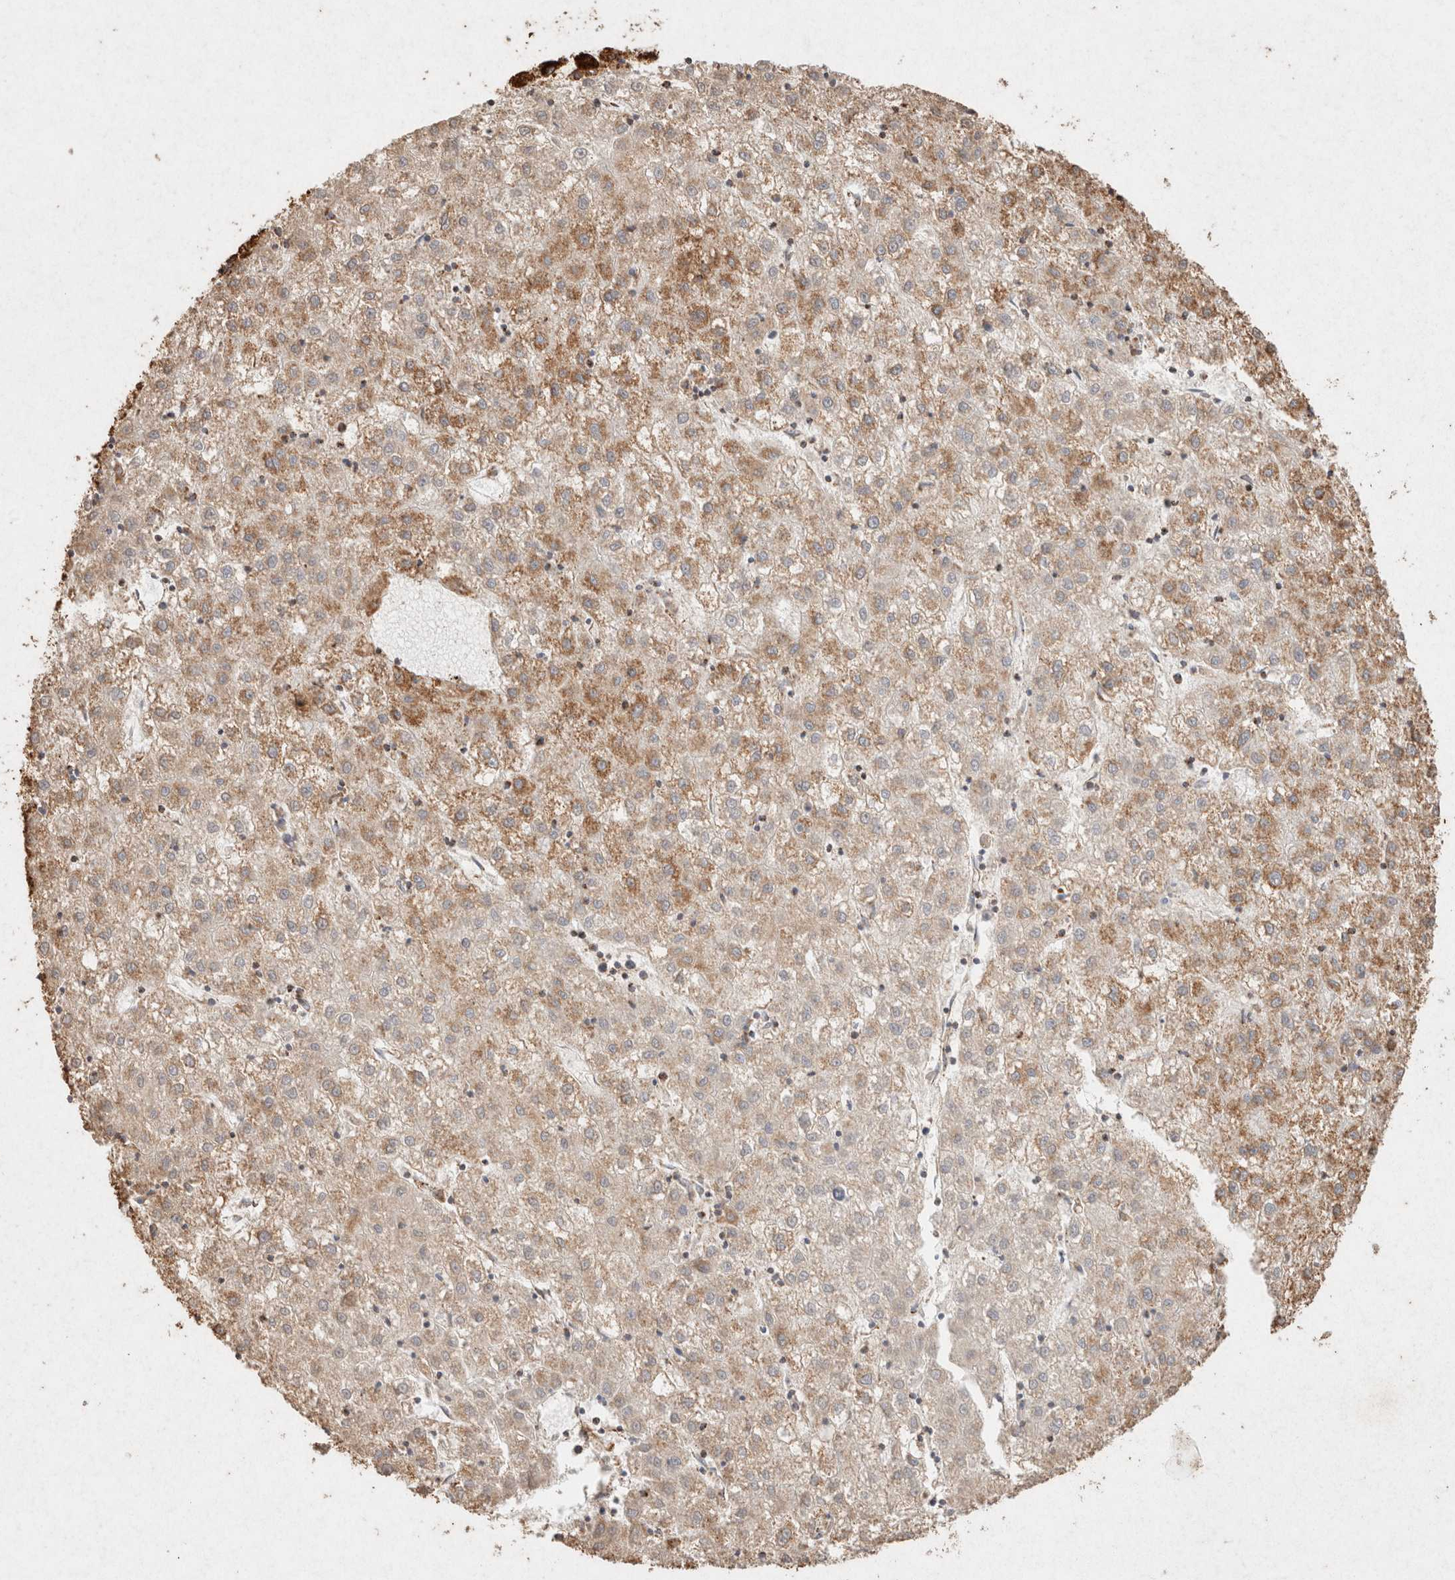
{"staining": {"intensity": "moderate", "quantity": "<25%", "location": "cytoplasmic/membranous"}, "tissue": "liver cancer", "cell_type": "Tumor cells", "image_type": "cancer", "snomed": [{"axis": "morphology", "description": "Carcinoma, Hepatocellular, NOS"}, {"axis": "topography", "description": "Liver"}], "caption": "Hepatocellular carcinoma (liver) stained with a protein marker reveals moderate staining in tumor cells.", "gene": "SDC2", "patient": {"sex": "male", "age": 72}}